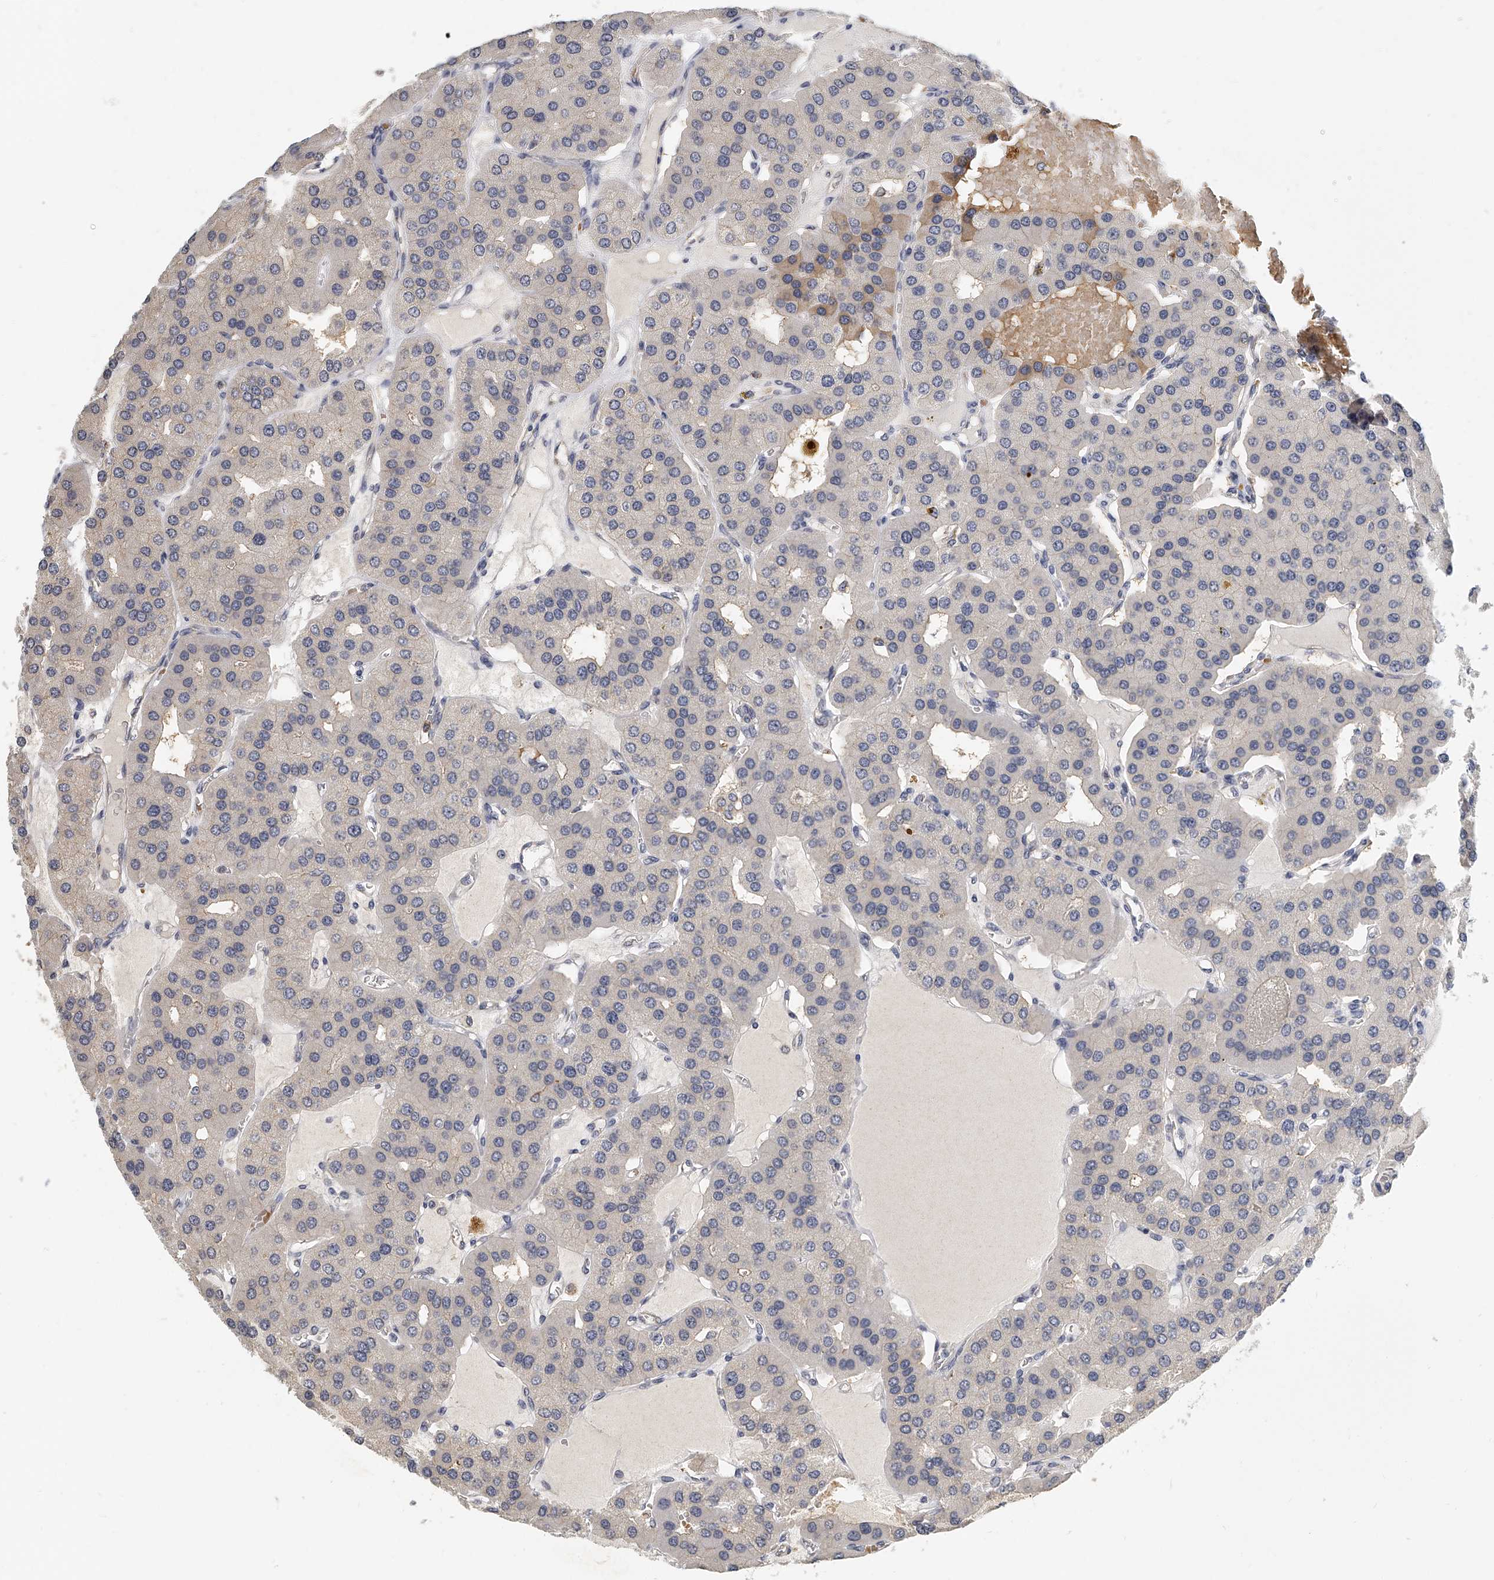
{"staining": {"intensity": "moderate", "quantity": "<25%", "location": "cytoplasmic/membranous"}, "tissue": "parathyroid gland", "cell_type": "Glandular cells", "image_type": "normal", "snomed": [{"axis": "morphology", "description": "Normal tissue, NOS"}, {"axis": "morphology", "description": "Adenoma, NOS"}, {"axis": "topography", "description": "Parathyroid gland"}], "caption": "Parathyroid gland stained for a protein (brown) displays moderate cytoplasmic/membranous positive expression in about <25% of glandular cells.", "gene": "KLHL7", "patient": {"sex": "female", "age": 86}}